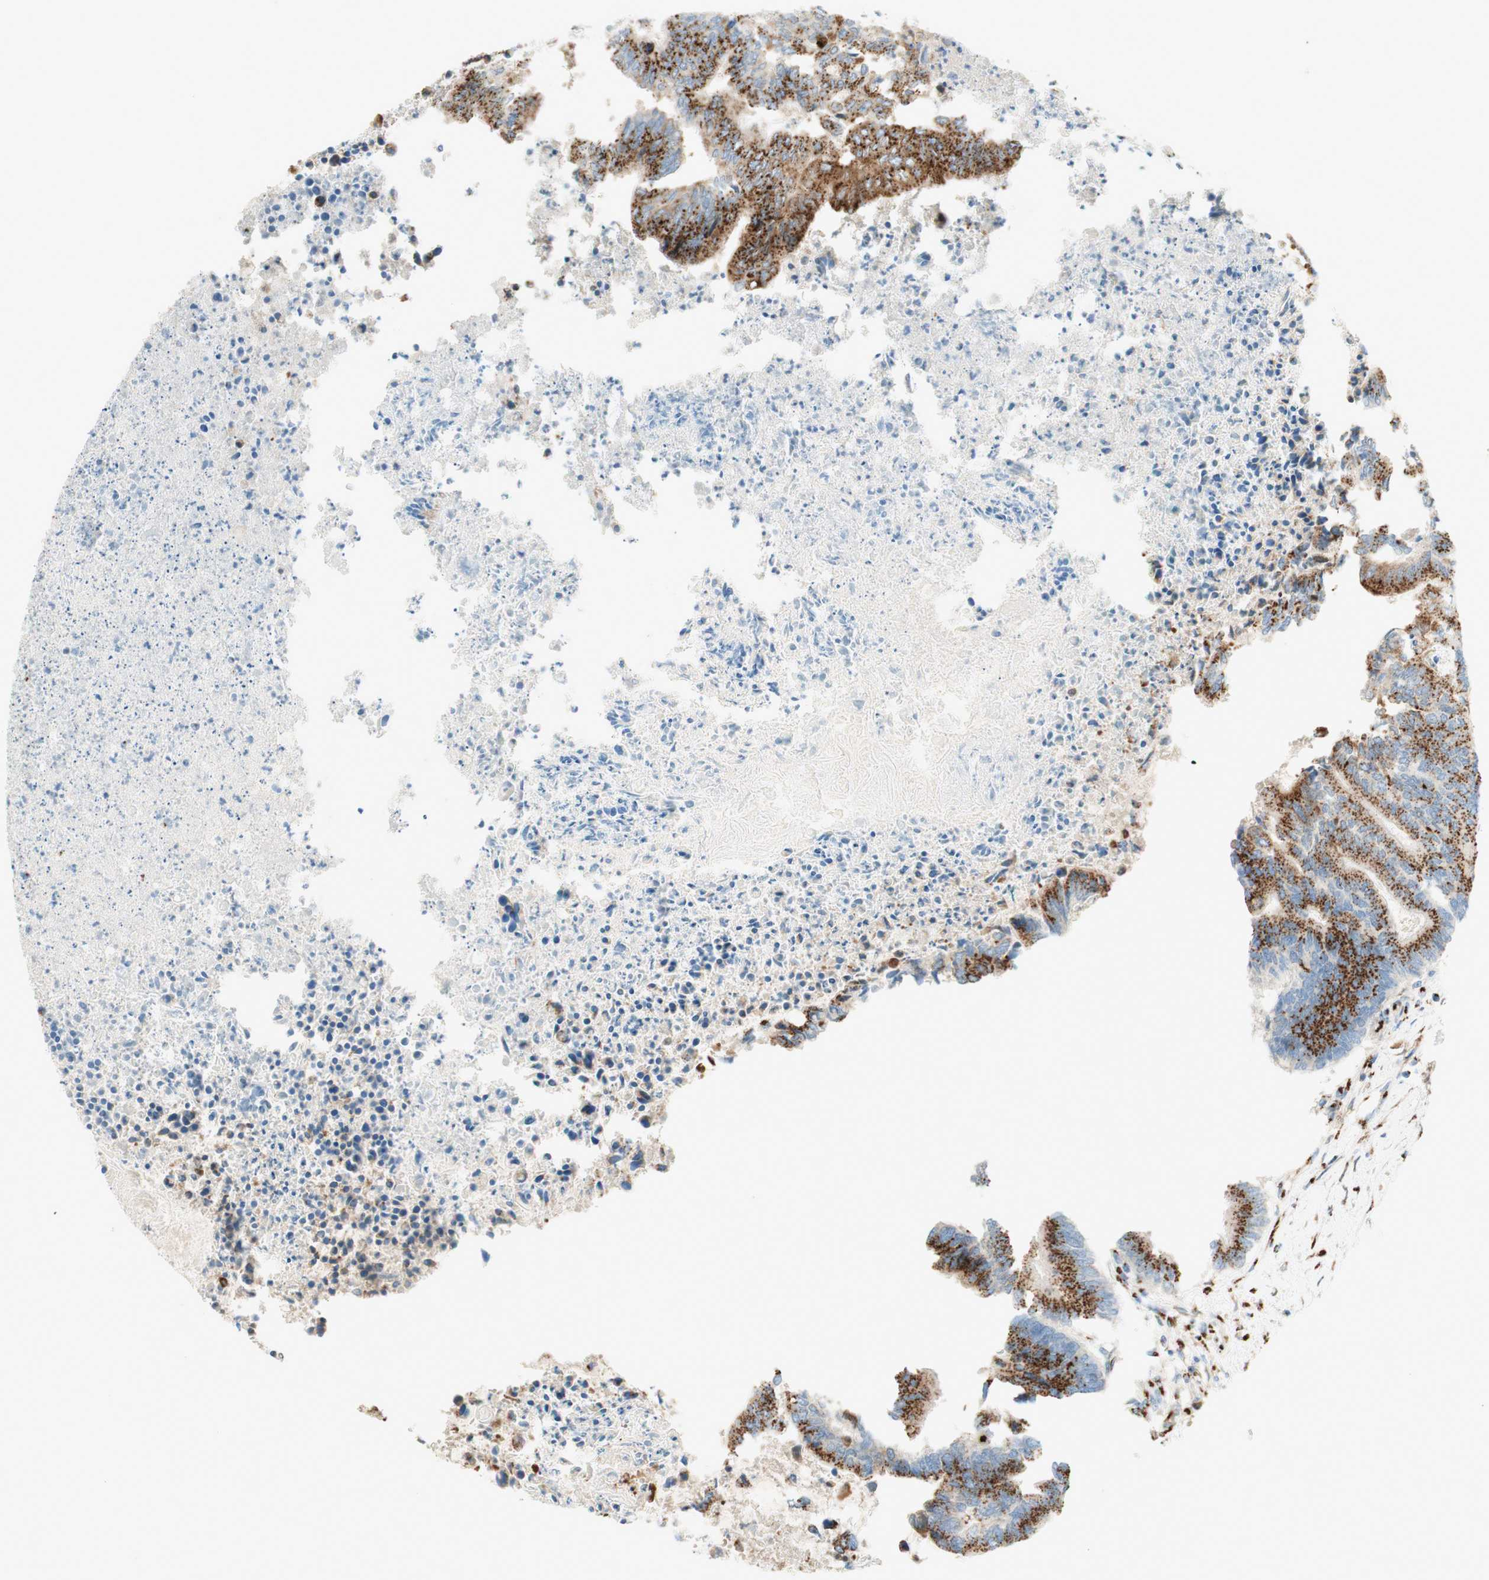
{"staining": {"intensity": "strong", "quantity": ">75%", "location": "cytoplasmic/membranous"}, "tissue": "colorectal cancer", "cell_type": "Tumor cells", "image_type": "cancer", "snomed": [{"axis": "morphology", "description": "Adenocarcinoma, NOS"}, {"axis": "topography", "description": "Rectum"}], "caption": "Immunohistochemical staining of human colorectal cancer reveals strong cytoplasmic/membranous protein positivity in approximately >75% of tumor cells.", "gene": "GOLGB1", "patient": {"sex": "male", "age": 63}}